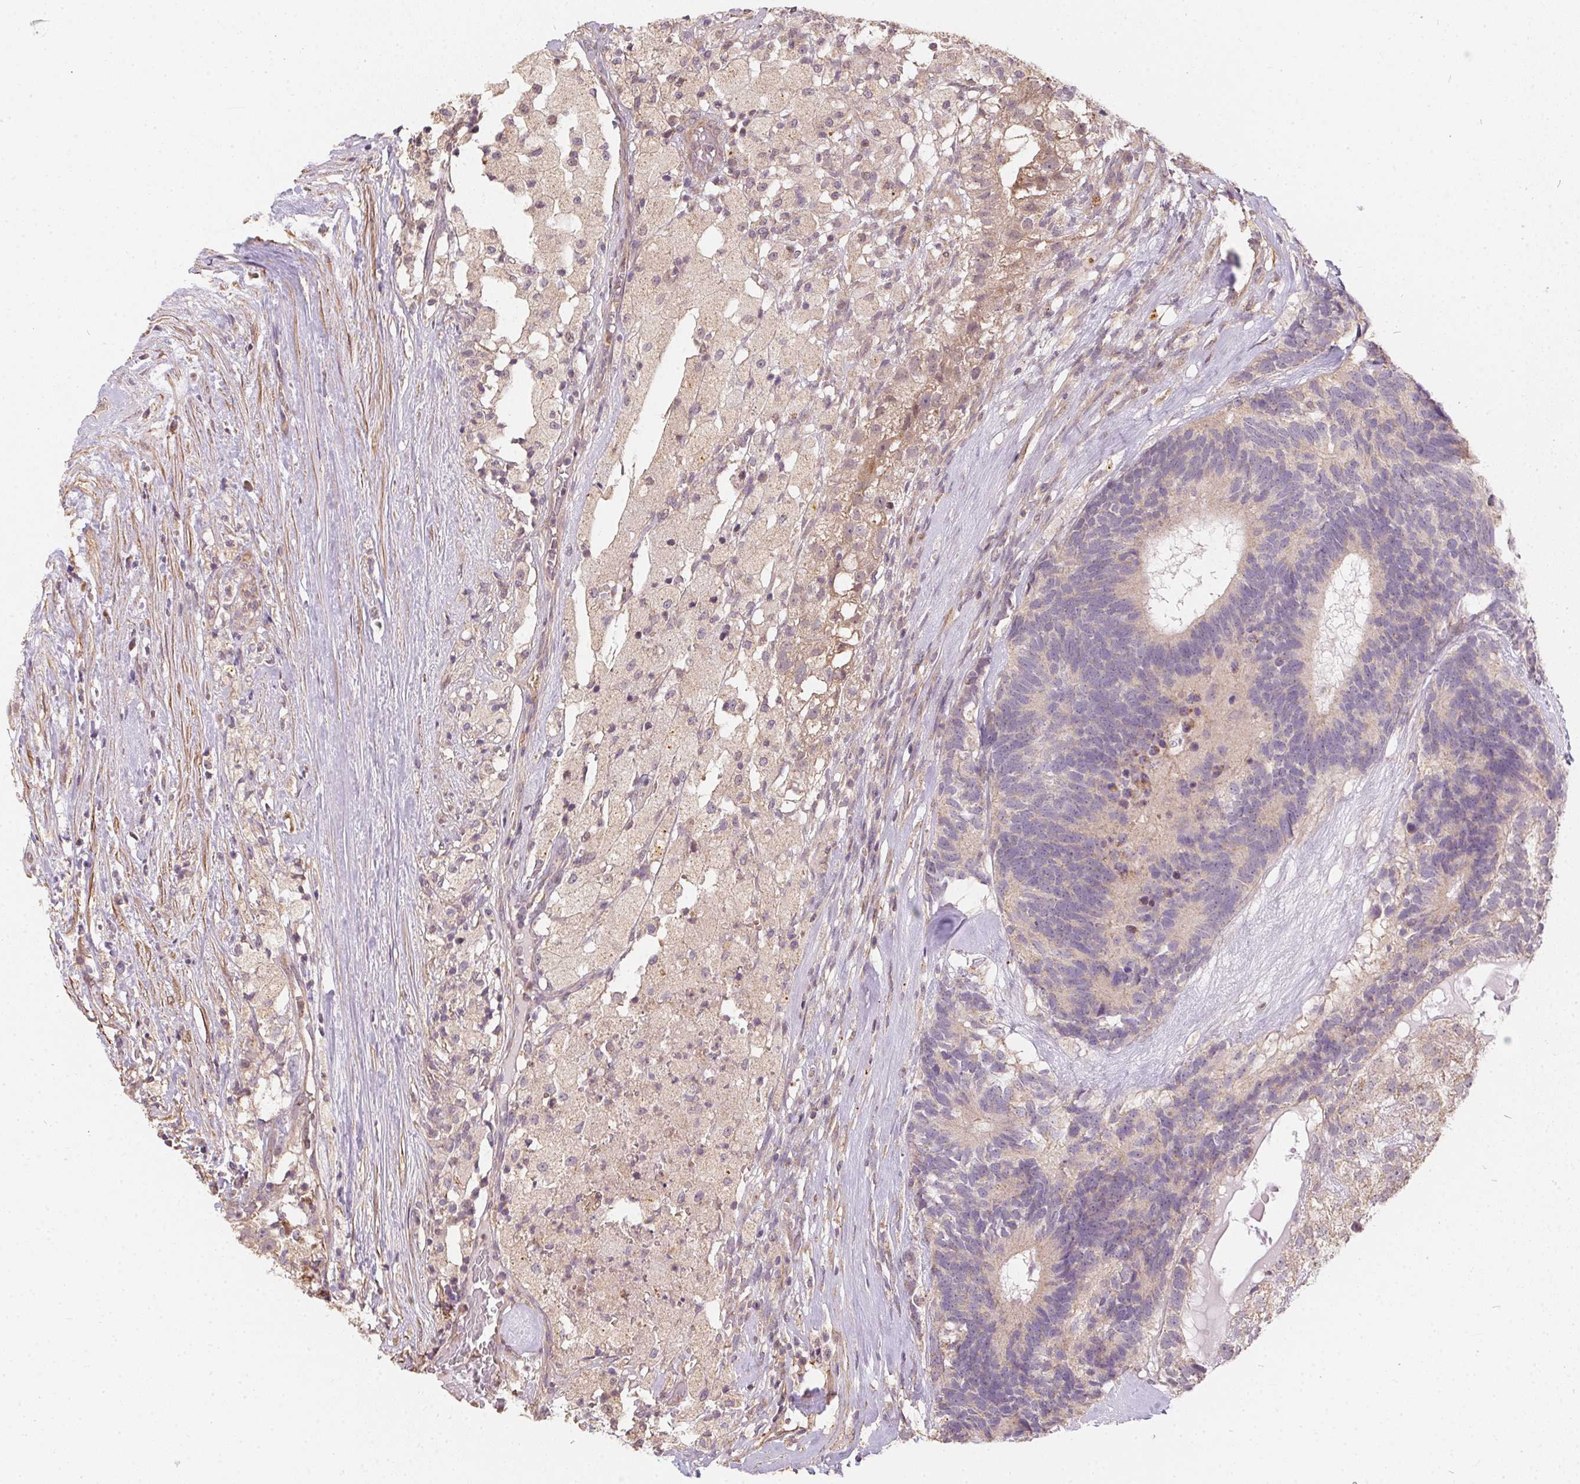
{"staining": {"intensity": "weak", "quantity": "25%-75%", "location": "cytoplasmic/membranous"}, "tissue": "testis cancer", "cell_type": "Tumor cells", "image_type": "cancer", "snomed": [{"axis": "morphology", "description": "Seminoma, NOS"}, {"axis": "morphology", "description": "Carcinoma, Embryonal, NOS"}, {"axis": "topography", "description": "Testis"}], "caption": "Immunohistochemical staining of testis cancer displays low levels of weak cytoplasmic/membranous expression in approximately 25%-75% of tumor cells. Ihc stains the protein of interest in brown and the nuclei are stained blue.", "gene": "REV3L", "patient": {"sex": "male", "age": 41}}